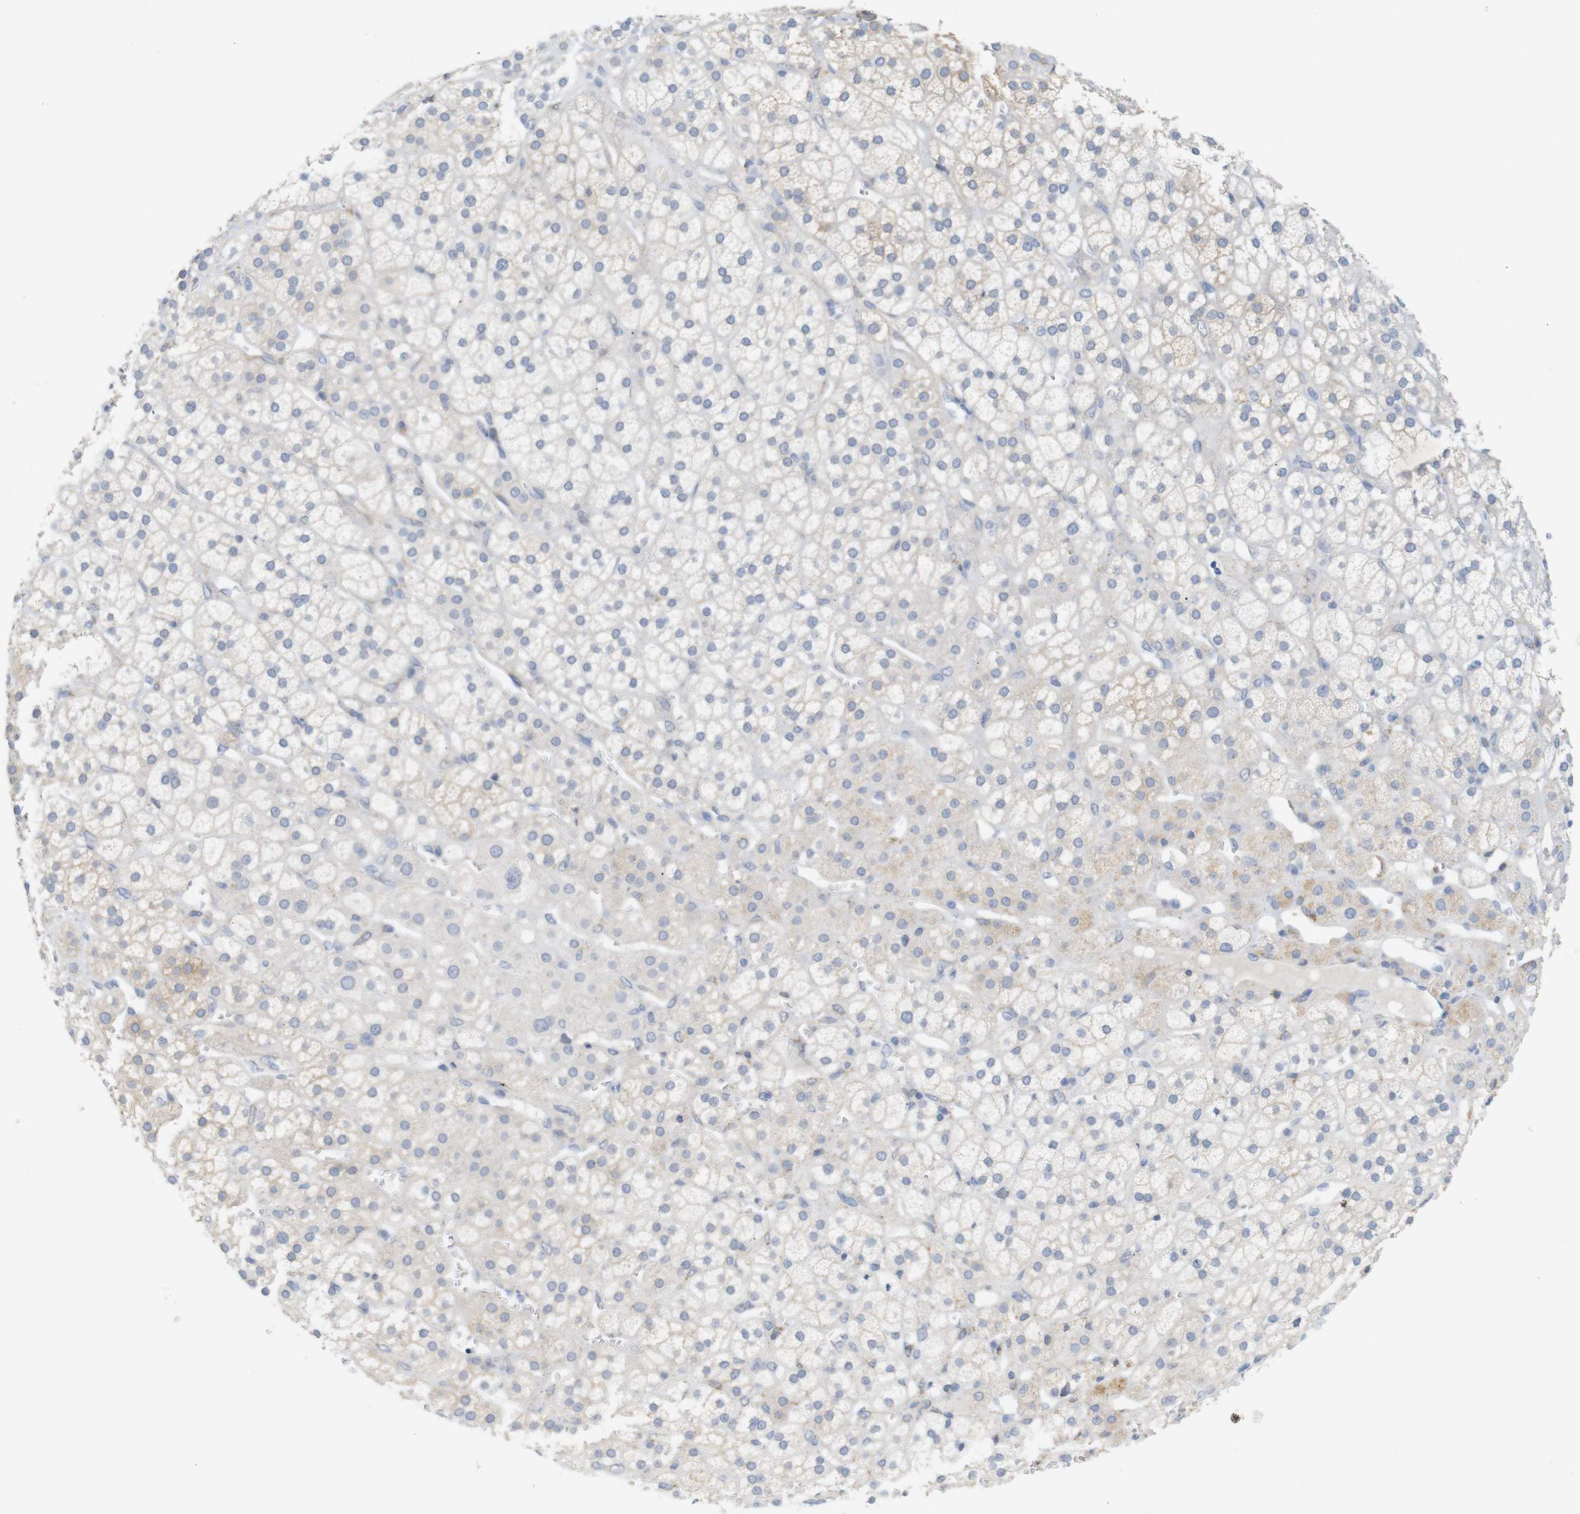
{"staining": {"intensity": "moderate", "quantity": "25%-75%", "location": "cytoplasmic/membranous"}, "tissue": "adrenal gland", "cell_type": "Glandular cells", "image_type": "normal", "snomed": [{"axis": "morphology", "description": "Normal tissue, NOS"}, {"axis": "topography", "description": "Adrenal gland"}], "caption": "Immunohistochemical staining of normal adrenal gland demonstrates medium levels of moderate cytoplasmic/membranous staining in about 25%-75% of glandular cells. Using DAB (3,3'-diaminobenzidine) (brown) and hematoxylin (blue) stains, captured at high magnification using brightfield microscopy.", "gene": "ITPR1", "patient": {"sex": "male", "age": 56}}